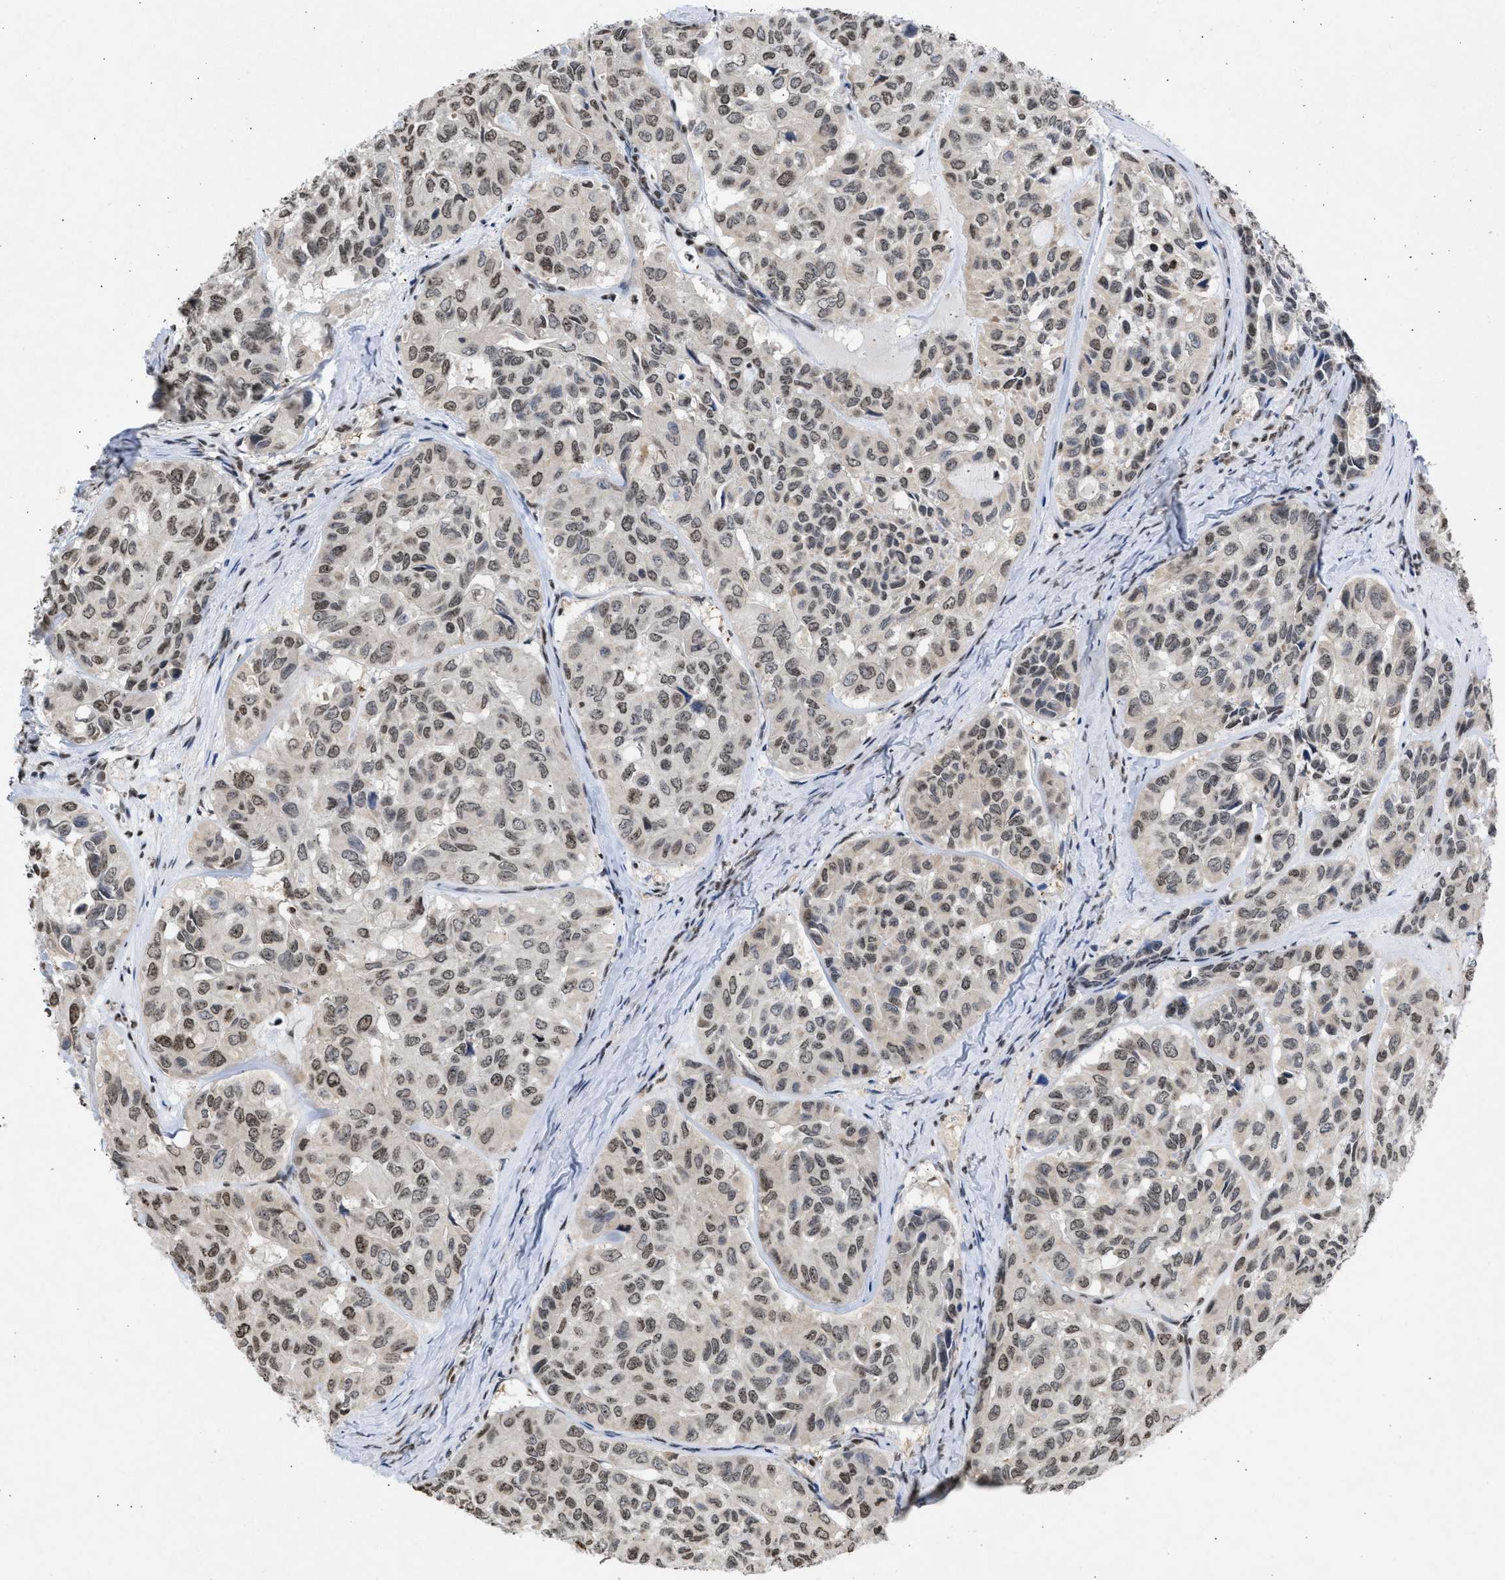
{"staining": {"intensity": "weak", "quantity": ">75%", "location": "nuclear"}, "tissue": "head and neck cancer", "cell_type": "Tumor cells", "image_type": "cancer", "snomed": [{"axis": "morphology", "description": "Adenocarcinoma, NOS"}, {"axis": "topography", "description": "Salivary gland, NOS"}, {"axis": "topography", "description": "Head-Neck"}], "caption": "This image demonstrates IHC staining of human adenocarcinoma (head and neck), with low weak nuclear staining in approximately >75% of tumor cells.", "gene": "NUP35", "patient": {"sex": "female", "age": 76}}